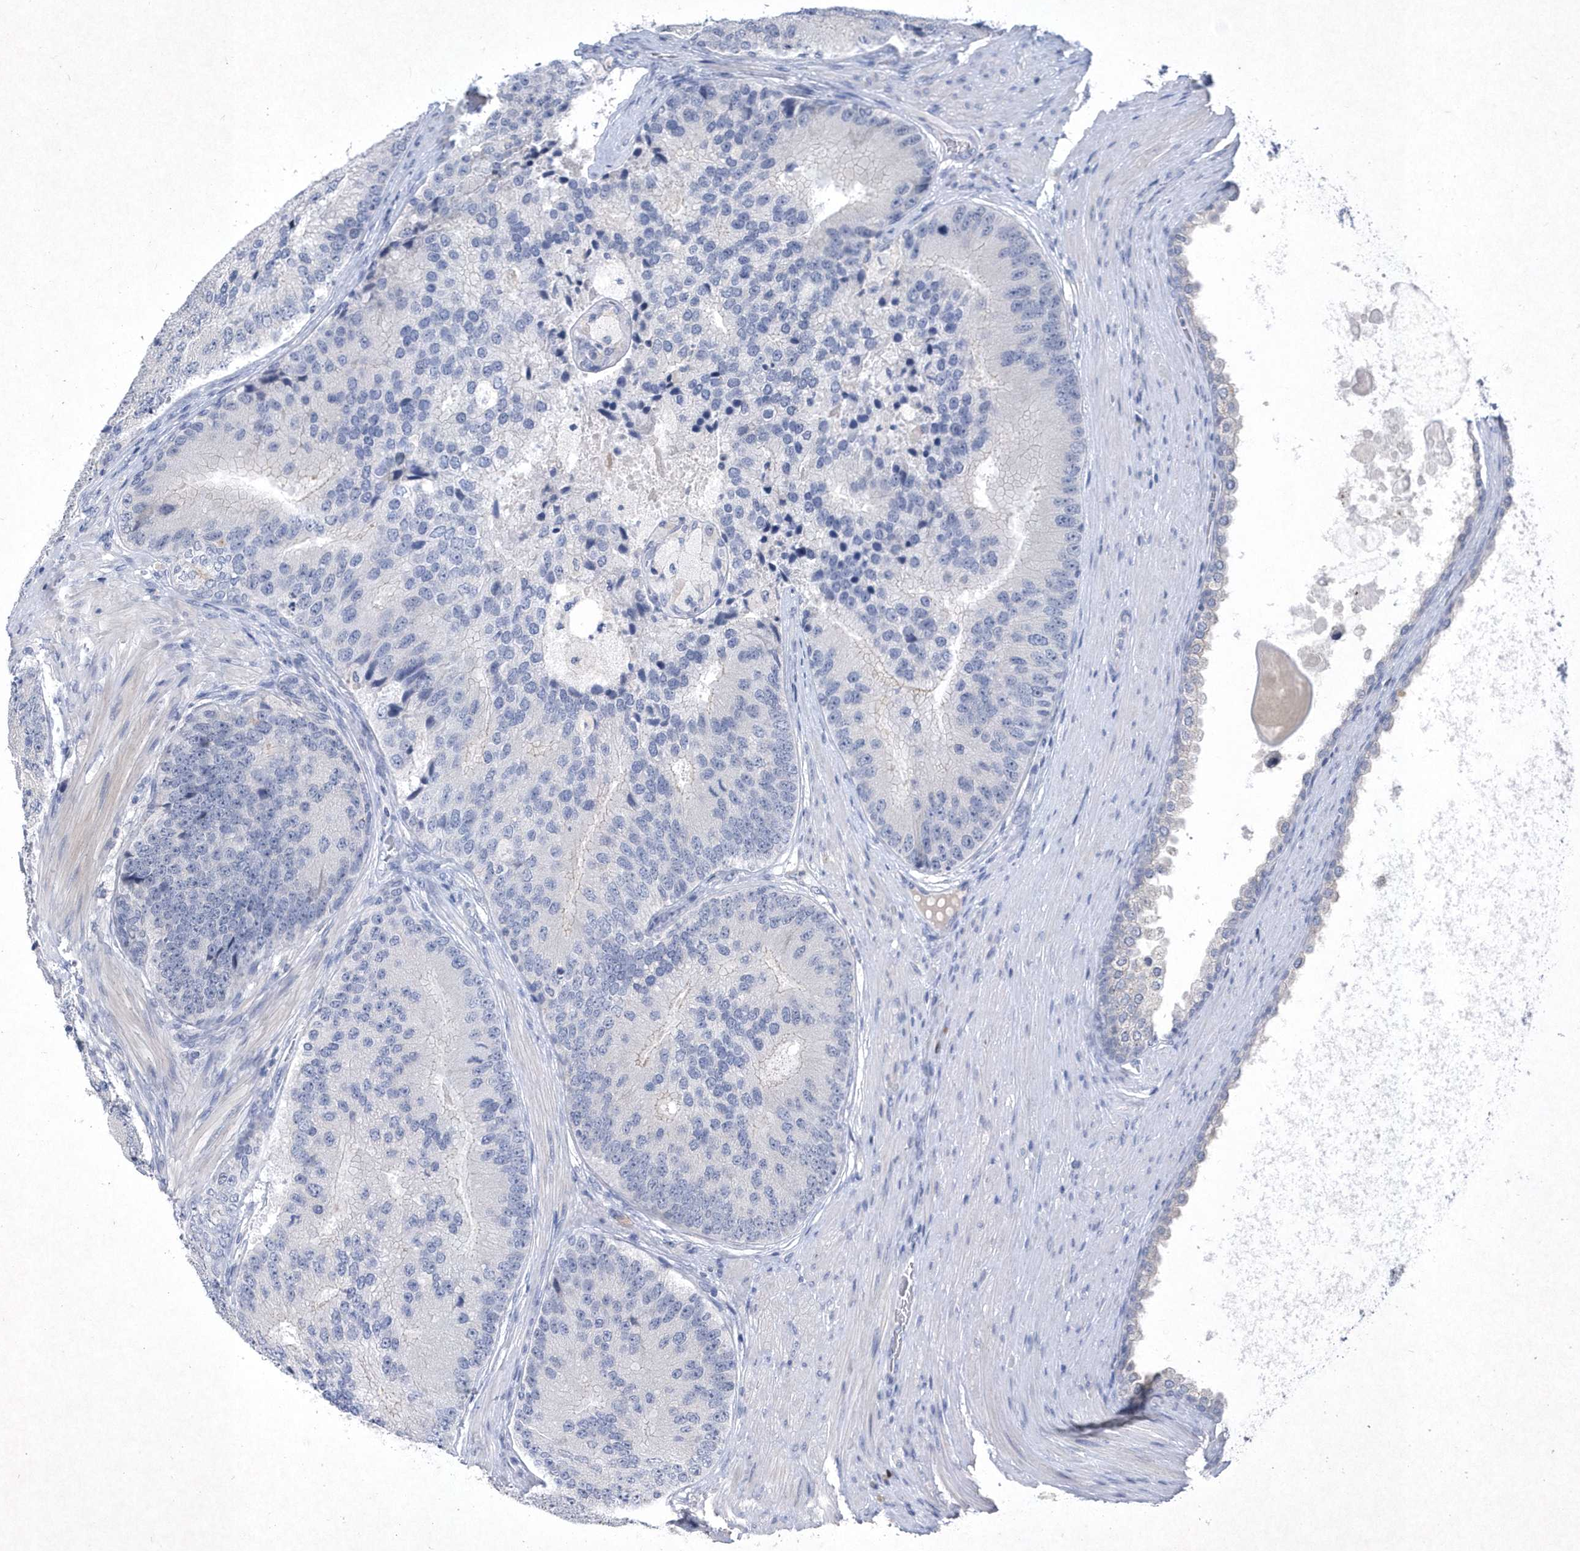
{"staining": {"intensity": "negative", "quantity": "none", "location": "none"}, "tissue": "prostate cancer", "cell_type": "Tumor cells", "image_type": "cancer", "snomed": [{"axis": "morphology", "description": "Adenocarcinoma, High grade"}, {"axis": "topography", "description": "Prostate"}], "caption": "DAB immunohistochemical staining of prostate cancer (adenocarcinoma (high-grade)) displays no significant positivity in tumor cells.", "gene": "BHLHA15", "patient": {"sex": "male", "age": 70}}